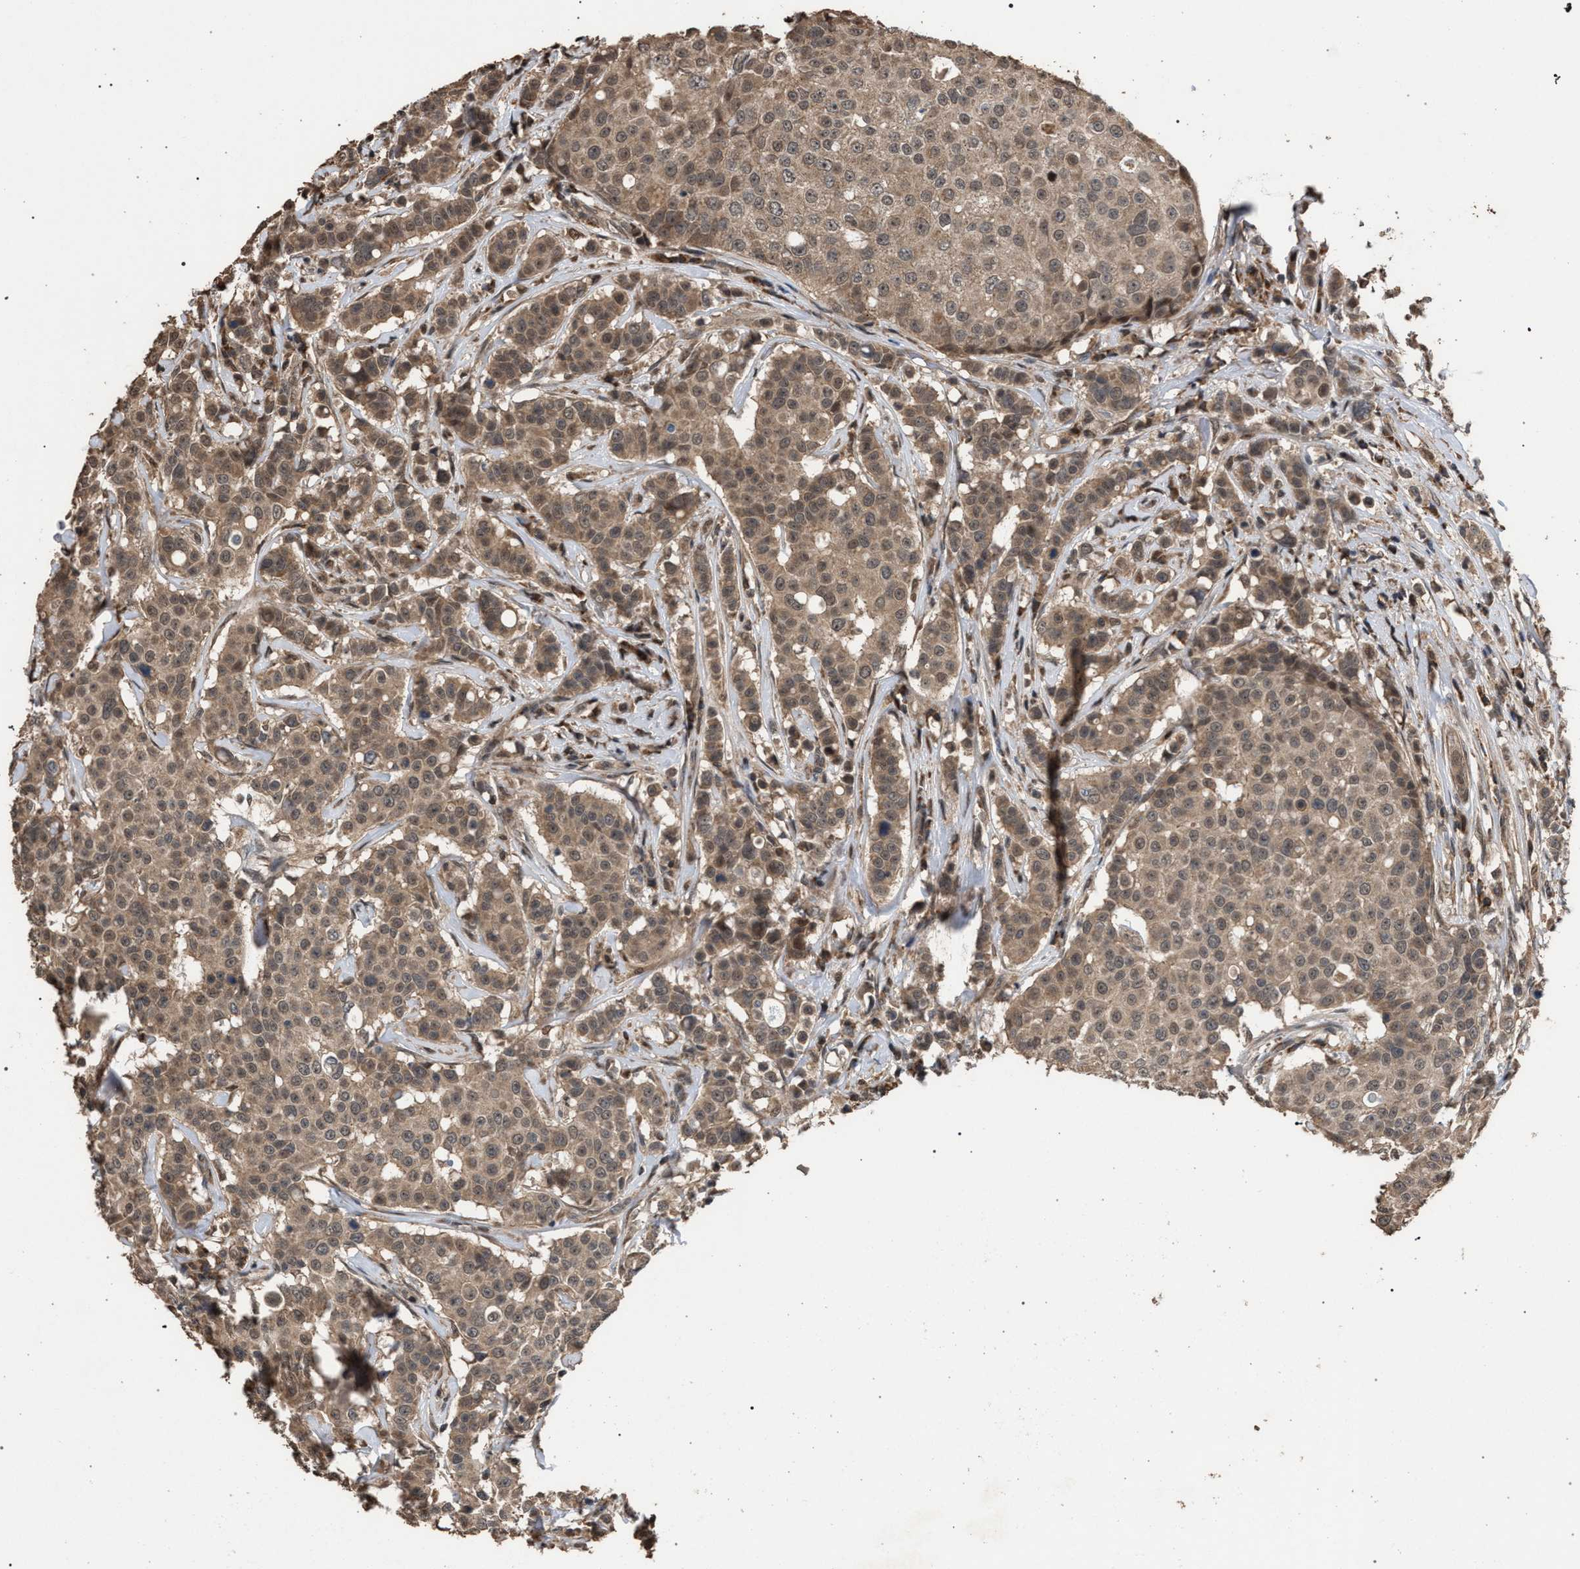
{"staining": {"intensity": "moderate", "quantity": ">75%", "location": "cytoplasmic/membranous"}, "tissue": "breast cancer", "cell_type": "Tumor cells", "image_type": "cancer", "snomed": [{"axis": "morphology", "description": "Duct carcinoma"}, {"axis": "topography", "description": "Breast"}], "caption": "Human breast cancer stained for a protein (brown) shows moderate cytoplasmic/membranous positive staining in approximately >75% of tumor cells.", "gene": "NAA35", "patient": {"sex": "female", "age": 27}}